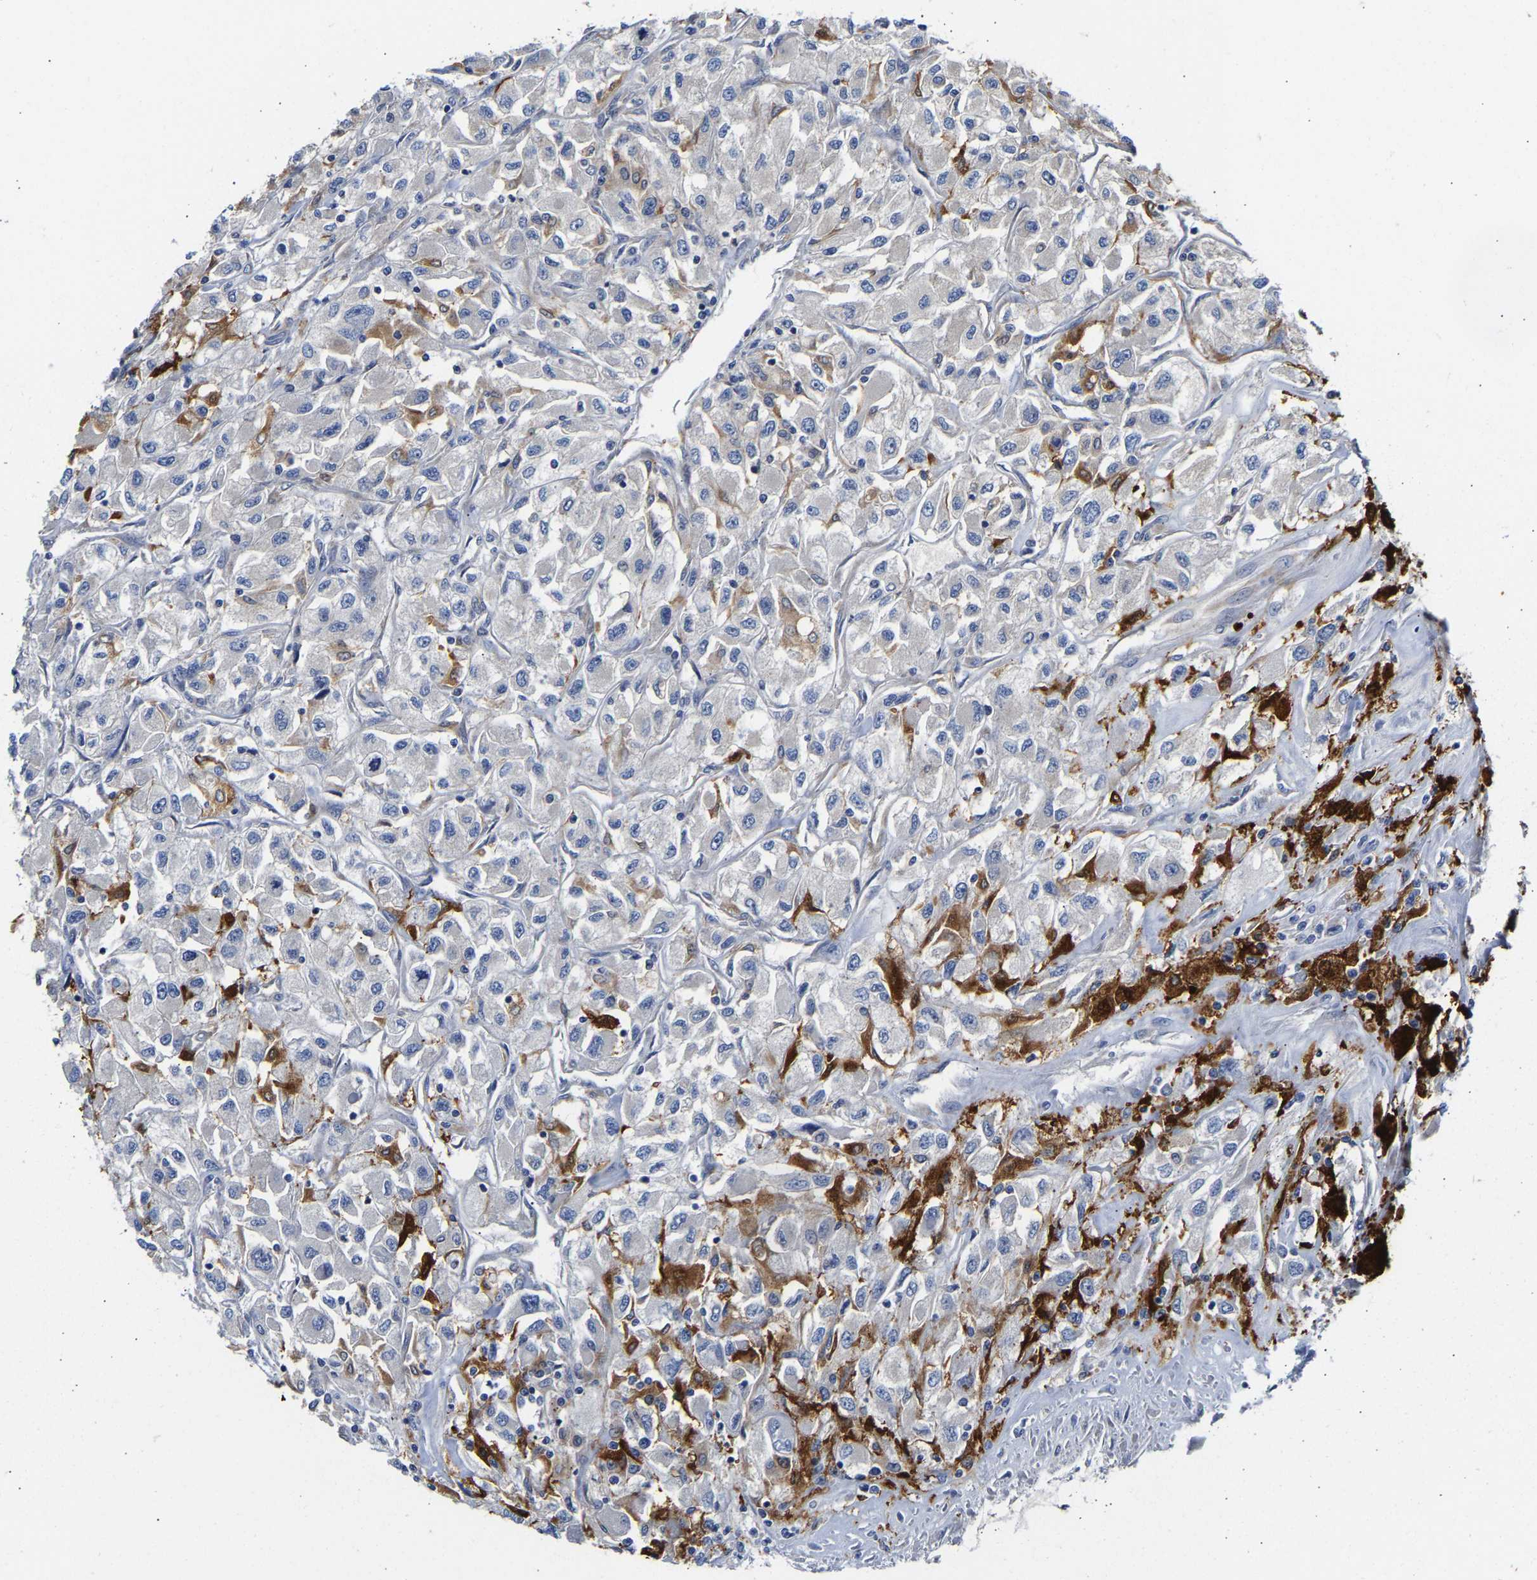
{"staining": {"intensity": "negative", "quantity": "none", "location": "none"}, "tissue": "renal cancer", "cell_type": "Tumor cells", "image_type": "cancer", "snomed": [{"axis": "morphology", "description": "Adenocarcinoma, NOS"}, {"axis": "topography", "description": "Kidney"}], "caption": "There is no significant expression in tumor cells of renal adenocarcinoma.", "gene": "CCDC6", "patient": {"sex": "female", "age": 52}}